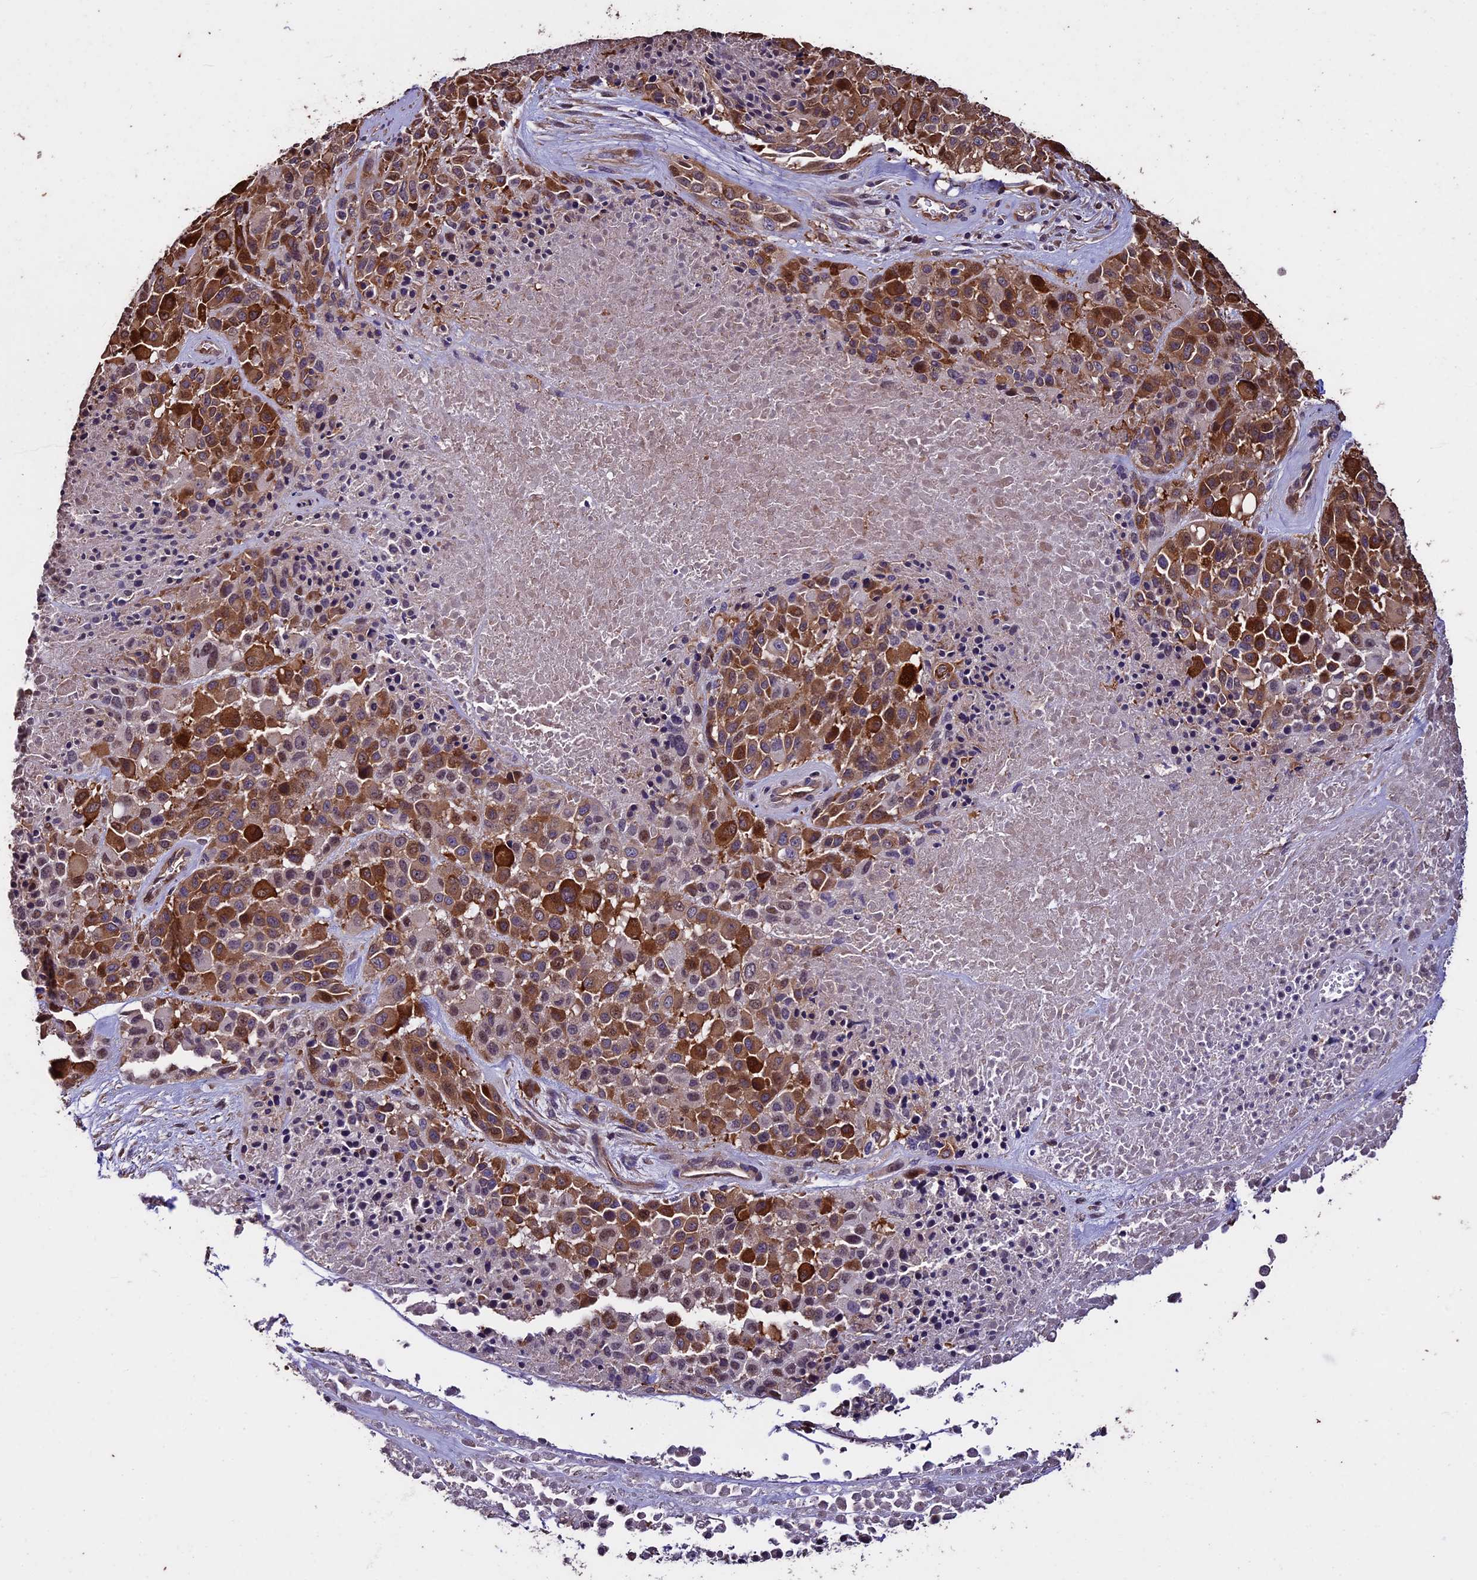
{"staining": {"intensity": "strong", "quantity": ">75%", "location": "cytoplasmic/membranous"}, "tissue": "melanoma", "cell_type": "Tumor cells", "image_type": "cancer", "snomed": [{"axis": "morphology", "description": "Malignant melanoma, Metastatic site"}, {"axis": "topography", "description": "Skin"}], "caption": "Protein expression analysis of malignant melanoma (metastatic site) demonstrates strong cytoplasmic/membranous staining in approximately >75% of tumor cells. (brown staining indicates protein expression, while blue staining denotes nuclei).", "gene": "USB1", "patient": {"sex": "female", "age": 81}}